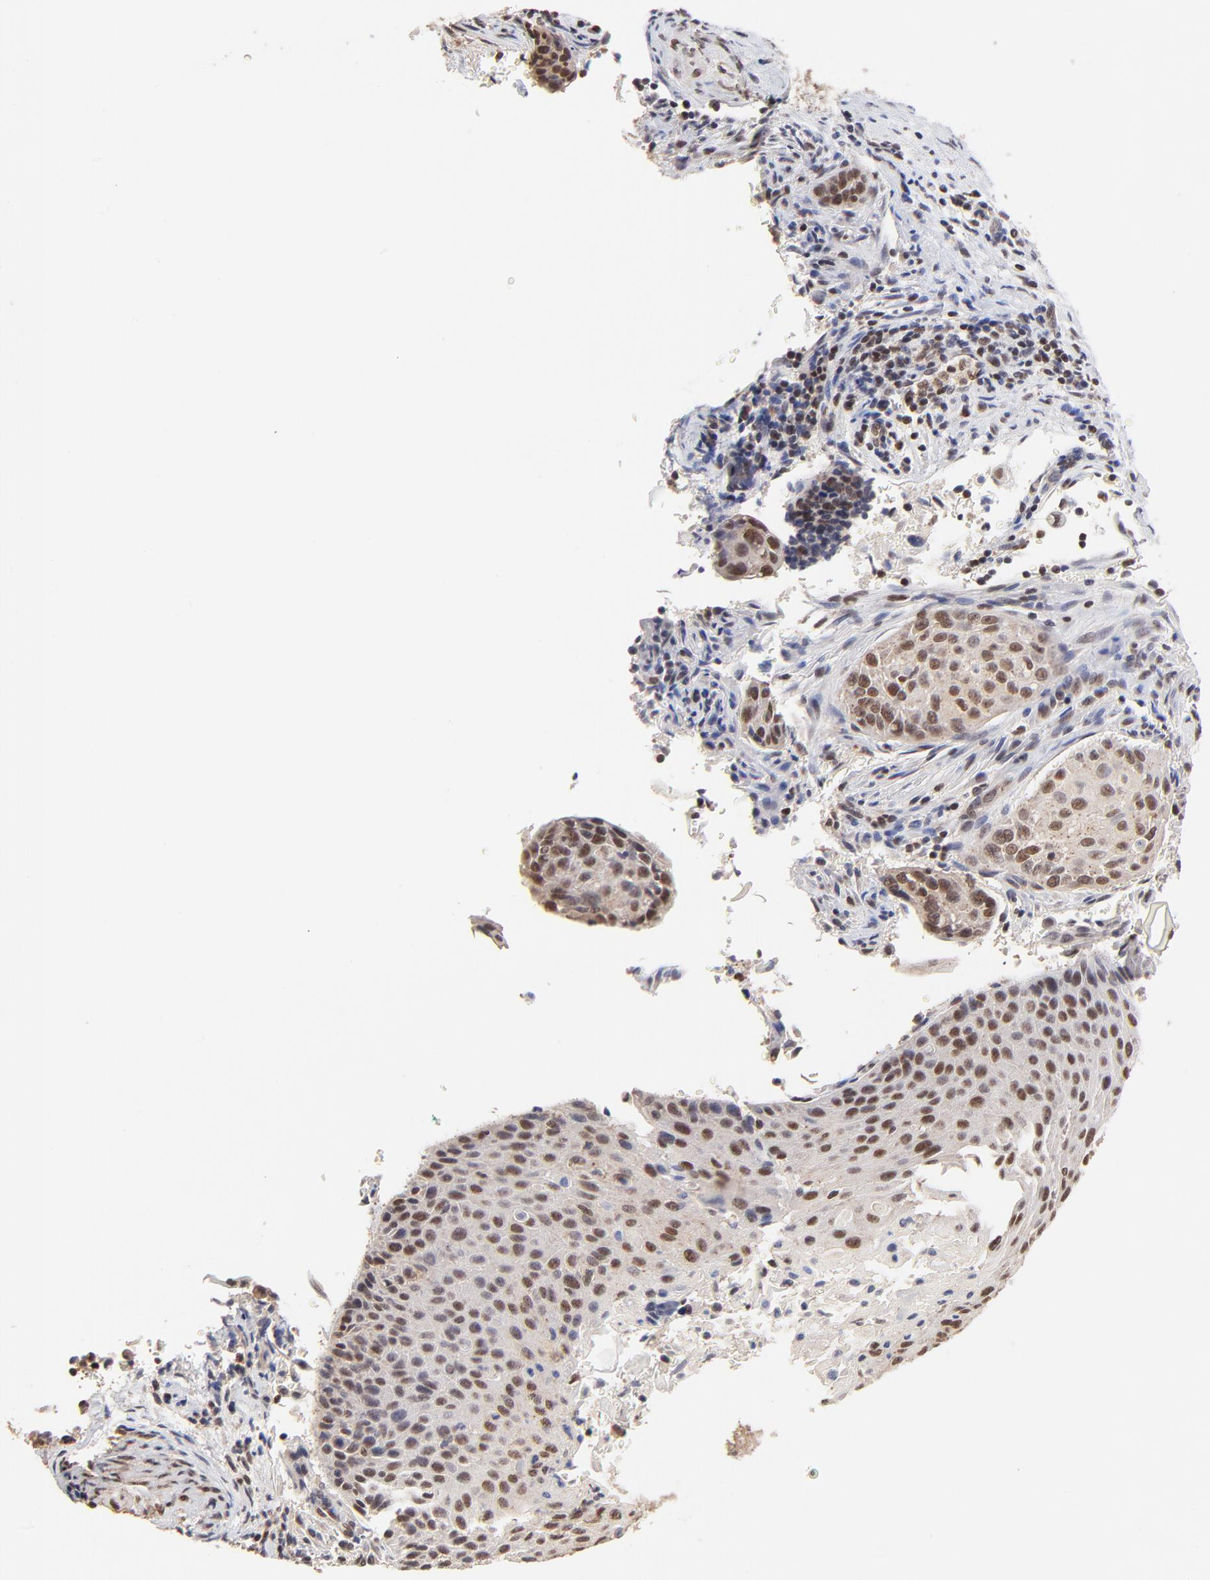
{"staining": {"intensity": "moderate", "quantity": ">75%", "location": "cytoplasmic/membranous,nuclear"}, "tissue": "cervical cancer", "cell_type": "Tumor cells", "image_type": "cancer", "snomed": [{"axis": "morphology", "description": "Squamous cell carcinoma, NOS"}, {"axis": "topography", "description": "Cervix"}], "caption": "Human cervical squamous cell carcinoma stained with a brown dye displays moderate cytoplasmic/membranous and nuclear positive staining in approximately >75% of tumor cells.", "gene": "DSN1", "patient": {"sex": "female", "age": 33}}